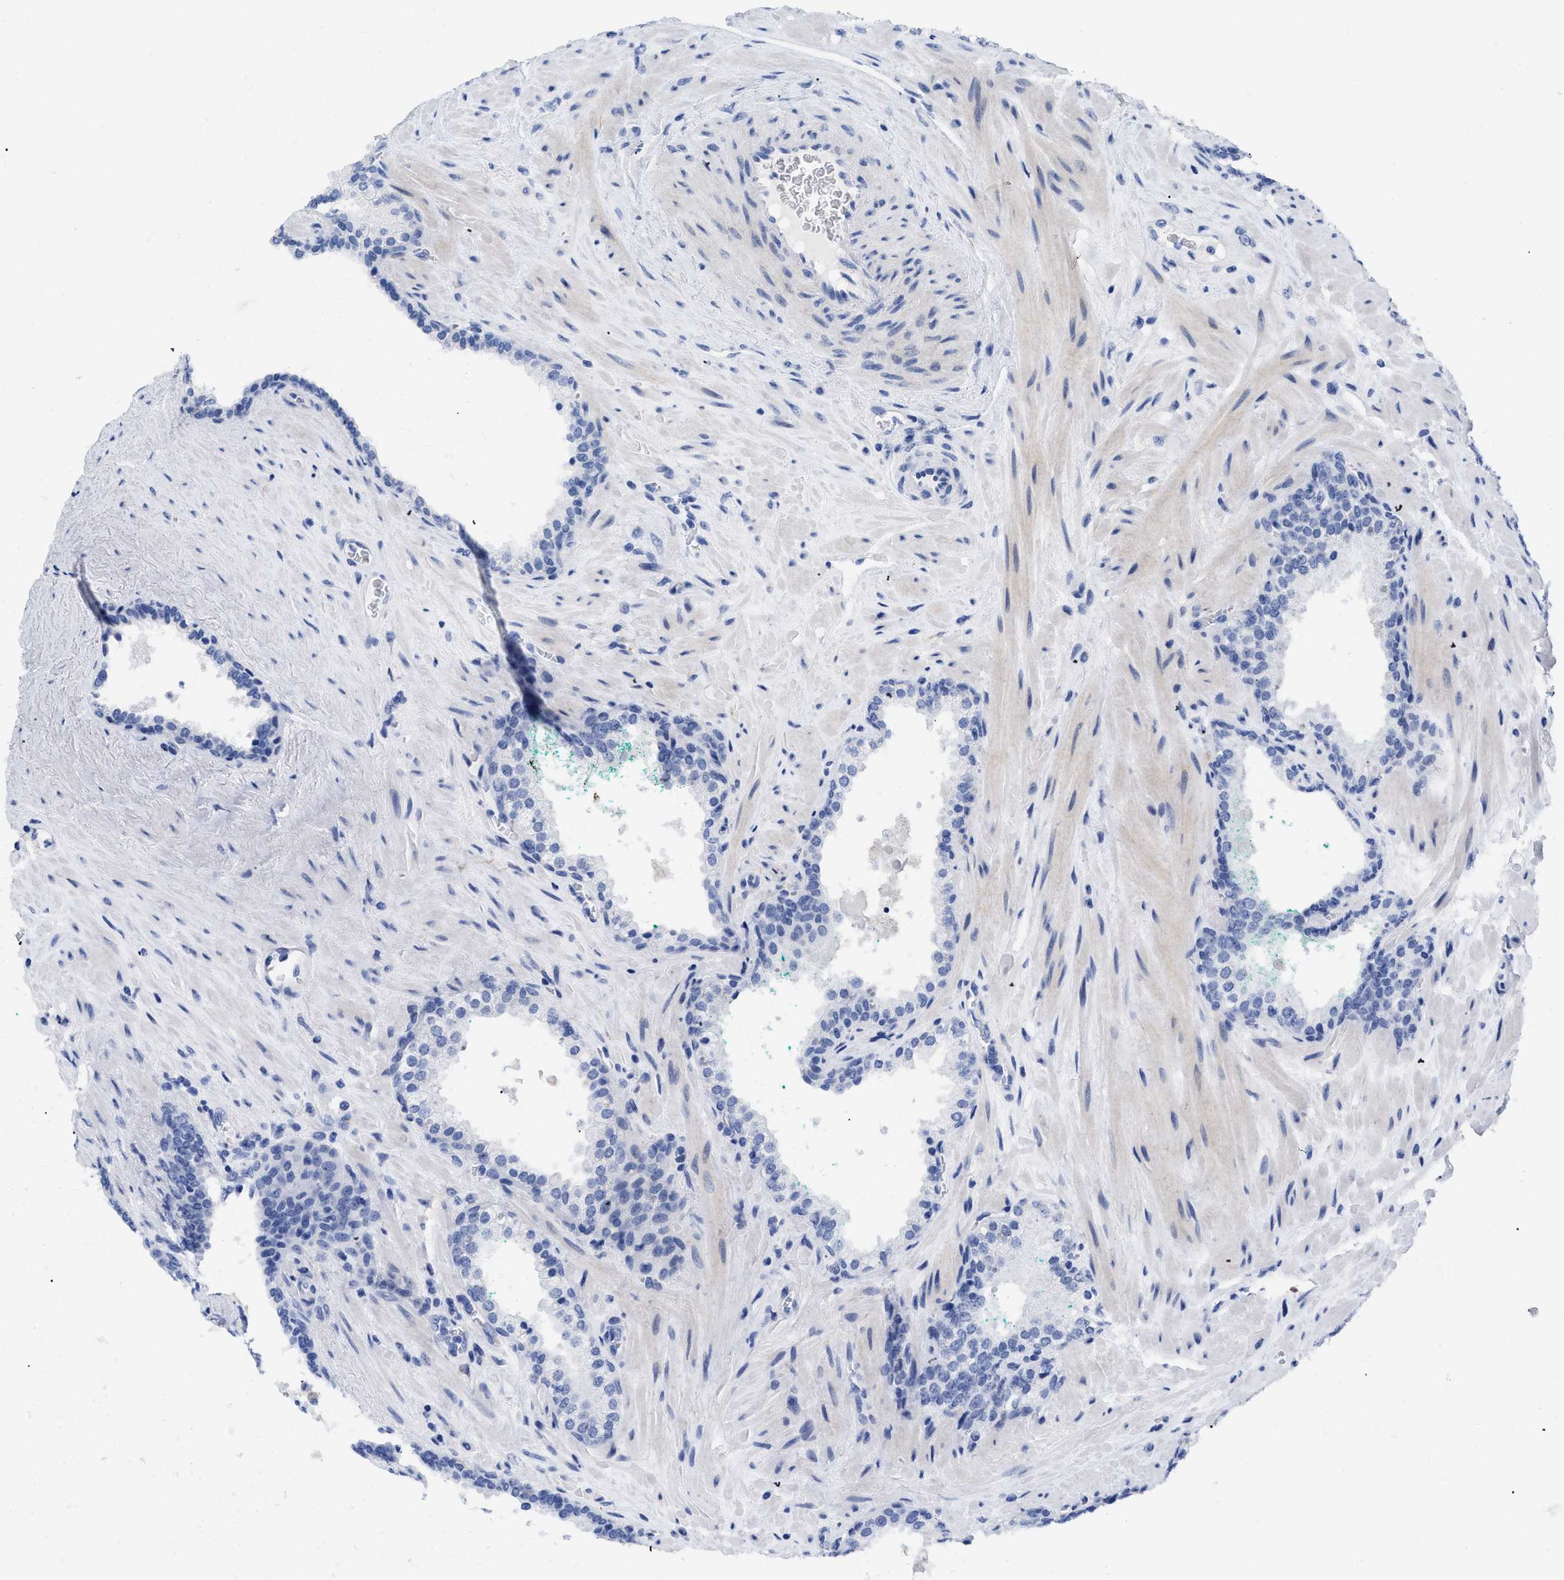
{"staining": {"intensity": "negative", "quantity": "none", "location": "none"}, "tissue": "prostate cancer", "cell_type": "Tumor cells", "image_type": "cancer", "snomed": [{"axis": "morphology", "description": "Adenocarcinoma, Low grade"}, {"axis": "topography", "description": "Prostate"}], "caption": "Immunohistochemistry photomicrograph of adenocarcinoma (low-grade) (prostate) stained for a protein (brown), which reveals no staining in tumor cells.", "gene": "CAV3", "patient": {"sex": "male", "age": 63}}